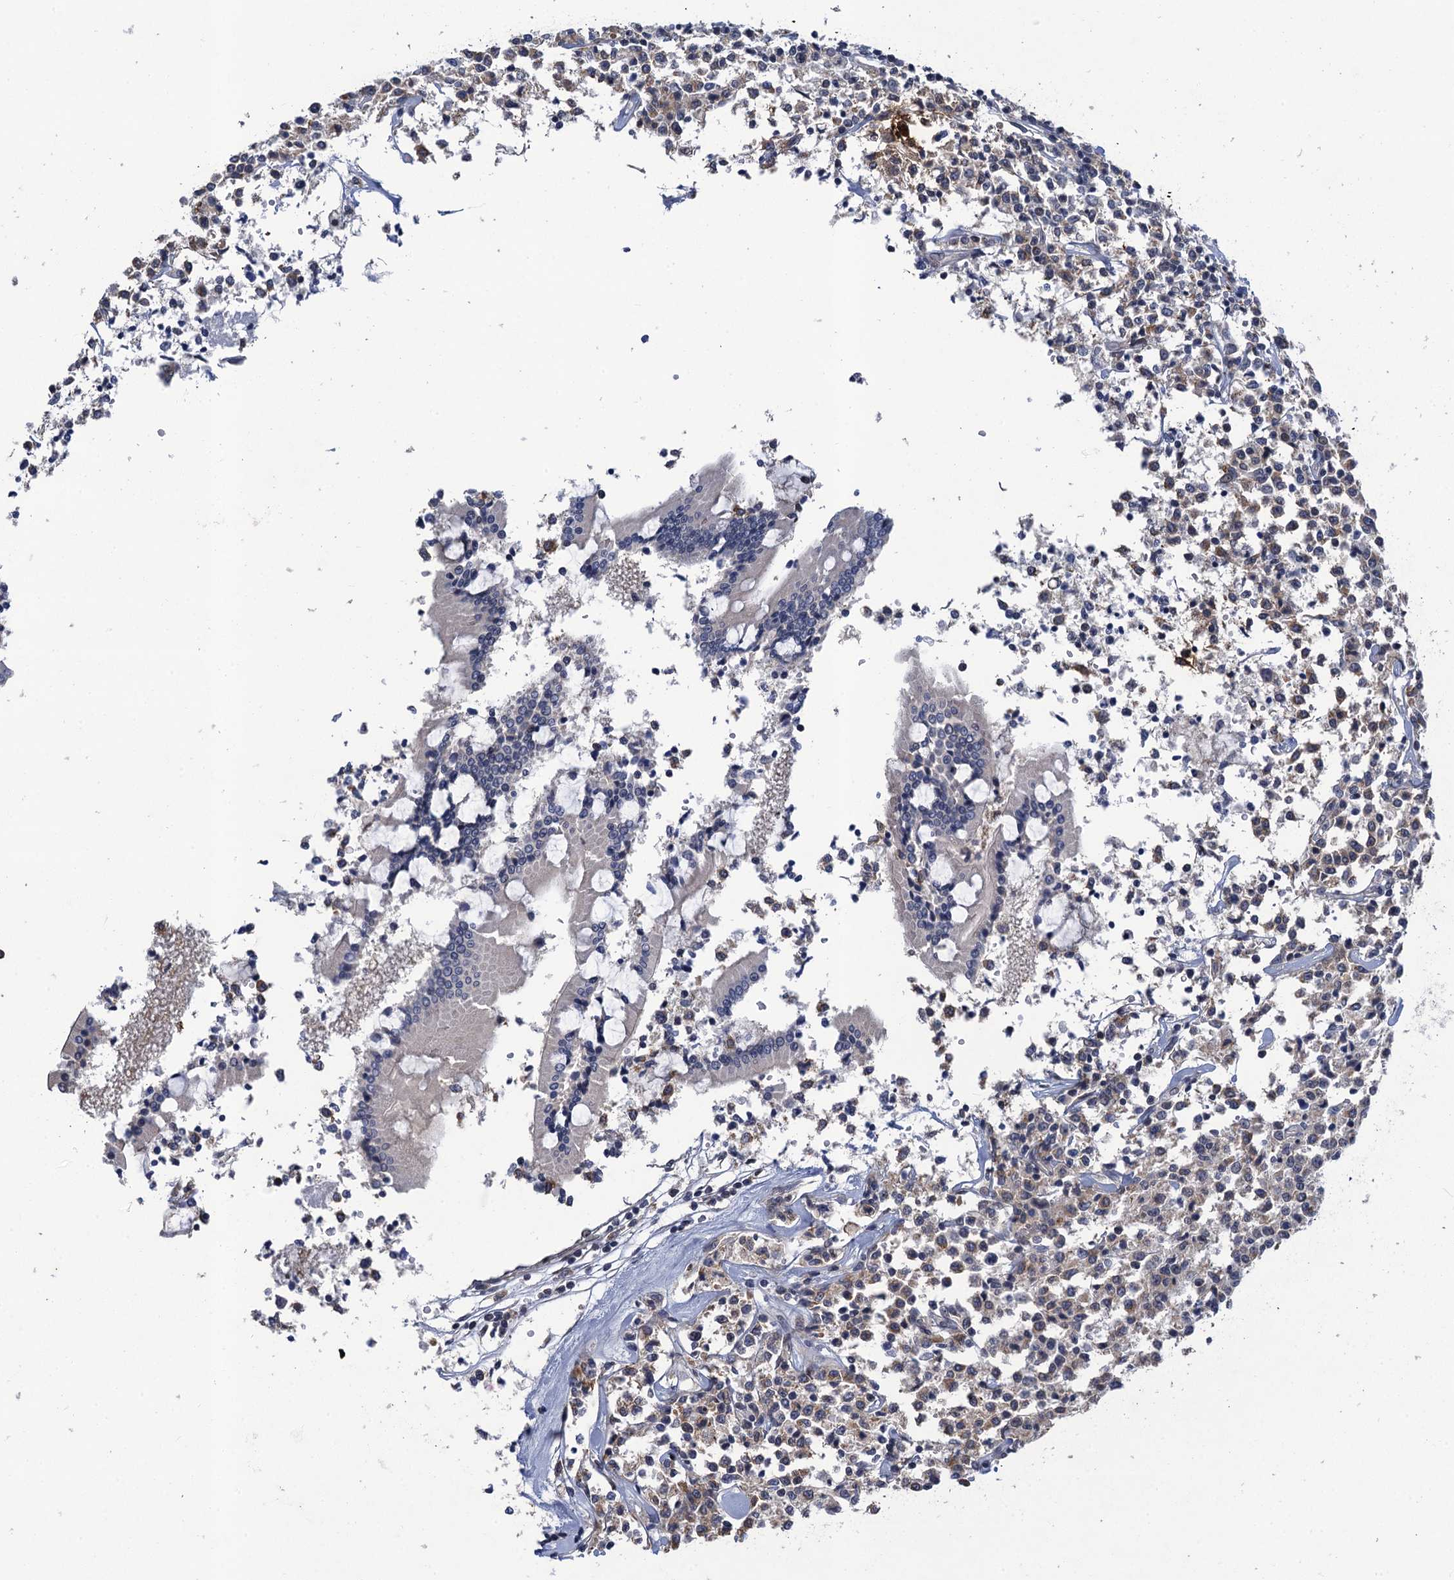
{"staining": {"intensity": "weak", "quantity": "<25%", "location": "cytoplasmic/membranous"}, "tissue": "lymphoma", "cell_type": "Tumor cells", "image_type": "cancer", "snomed": [{"axis": "morphology", "description": "Malignant lymphoma, non-Hodgkin's type, Low grade"}, {"axis": "topography", "description": "Small intestine"}], "caption": "Image shows no significant protein positivity in tumor cells of lymphoma.", "gene": "MRFAP1", "patient": {"sex": "female", "age": 59}}